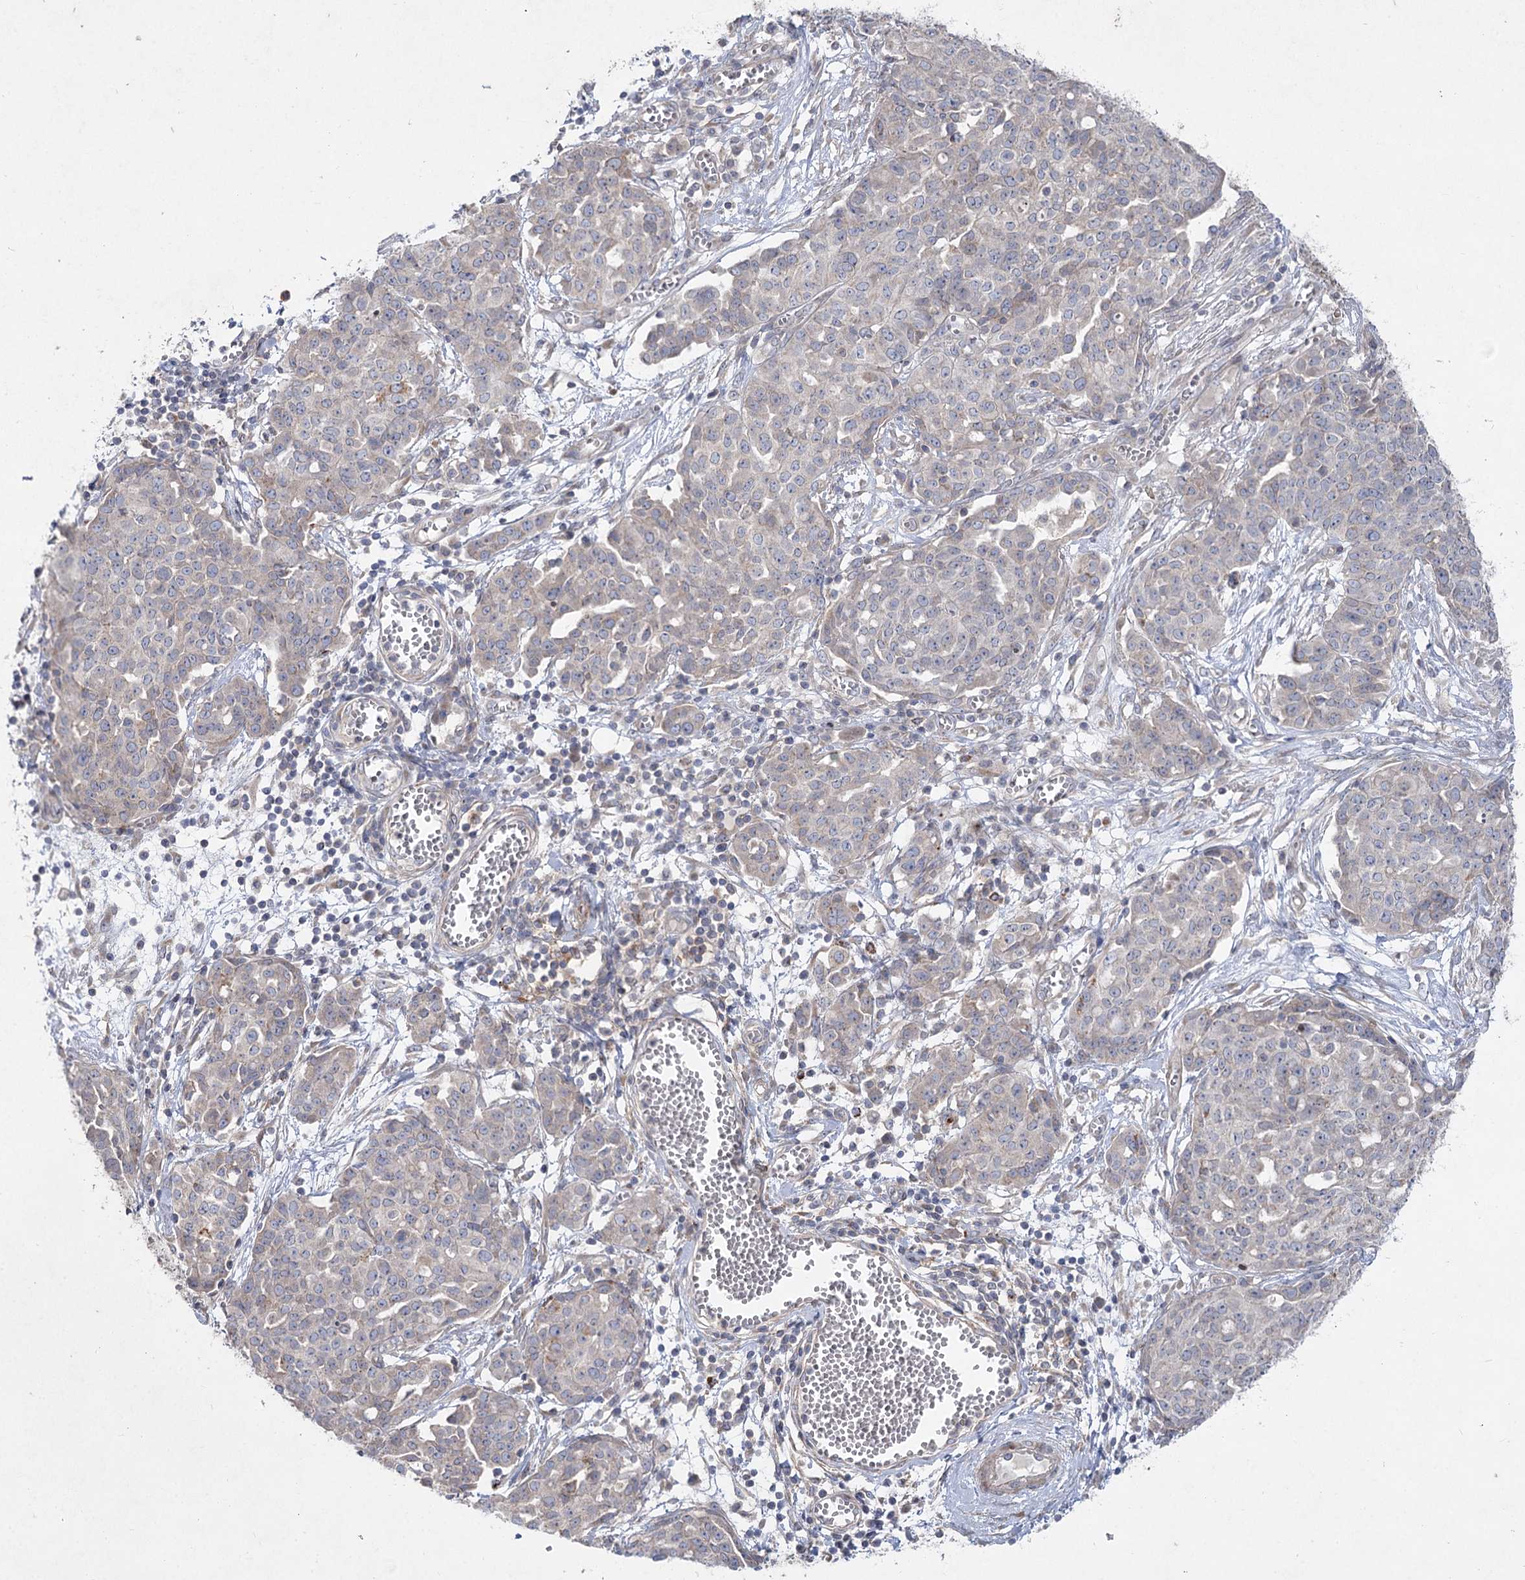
{"staining": {"intensity": "weak", "quantity": "<25%", "location": "cytoplasmic/membranous"}, "tissue": "ovarian cancer", "cell_type": "Tumor cells", "image_type": "cancer", "snomed": [{"axis": "morphology", "description": "Cystadenocarcinoma, serous, NOS"}, {"axis": "topography", "description": "Soft tissue"}, {"axis": "topography", "description": "Ovary"}], "caption": "High magnification brightfield microscopy of ovarian cancer stained with DAB (brown) and counterstained with hematoxylin (blue): tumor cells show no significant positivity. The staining is performed using DAB (3,3'-diaminobenzidine) brown chromogen with nuclei counter-stained in using hematoxylin.", "gene": "SH3BP5L", "patient": {"sex": "female", "age": 57}}